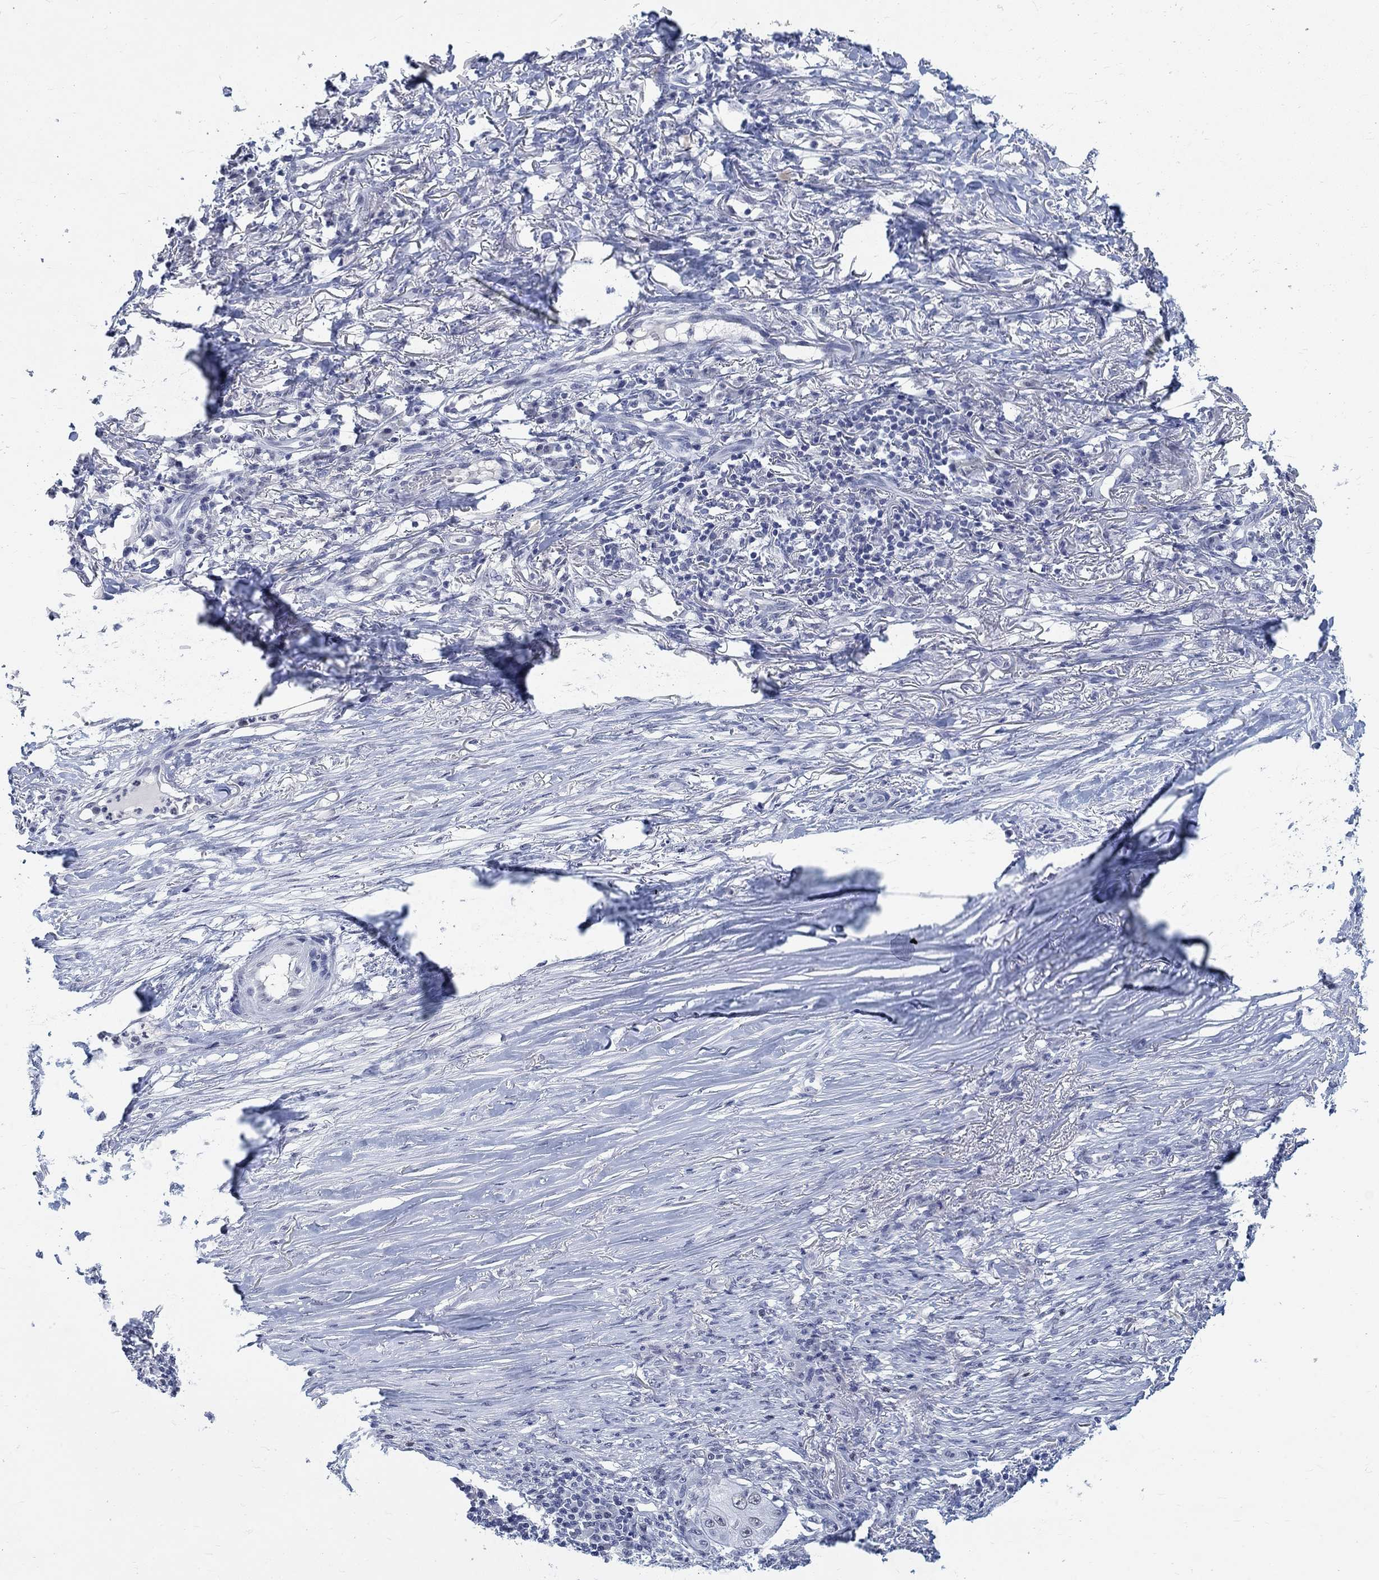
{"staining": {"intensity": "negative", "quantity": "none", "location": "none"}, "tissue": "skin cancer", "cell_type": "Tumor cells", "image_type": "cancer", "snomed": [{"axis": "morphology", "description": "Squamous cell carcinoma, NOS"}, {"axis": "topography", "description": "Skin"}], "caption": "This is an immunohistochemistry (IHC) micrograph of skin cancer. There is no staining in tumor cells.", "gene": "ANKS1B", "patient": {"sex": "male", "age": 70}}